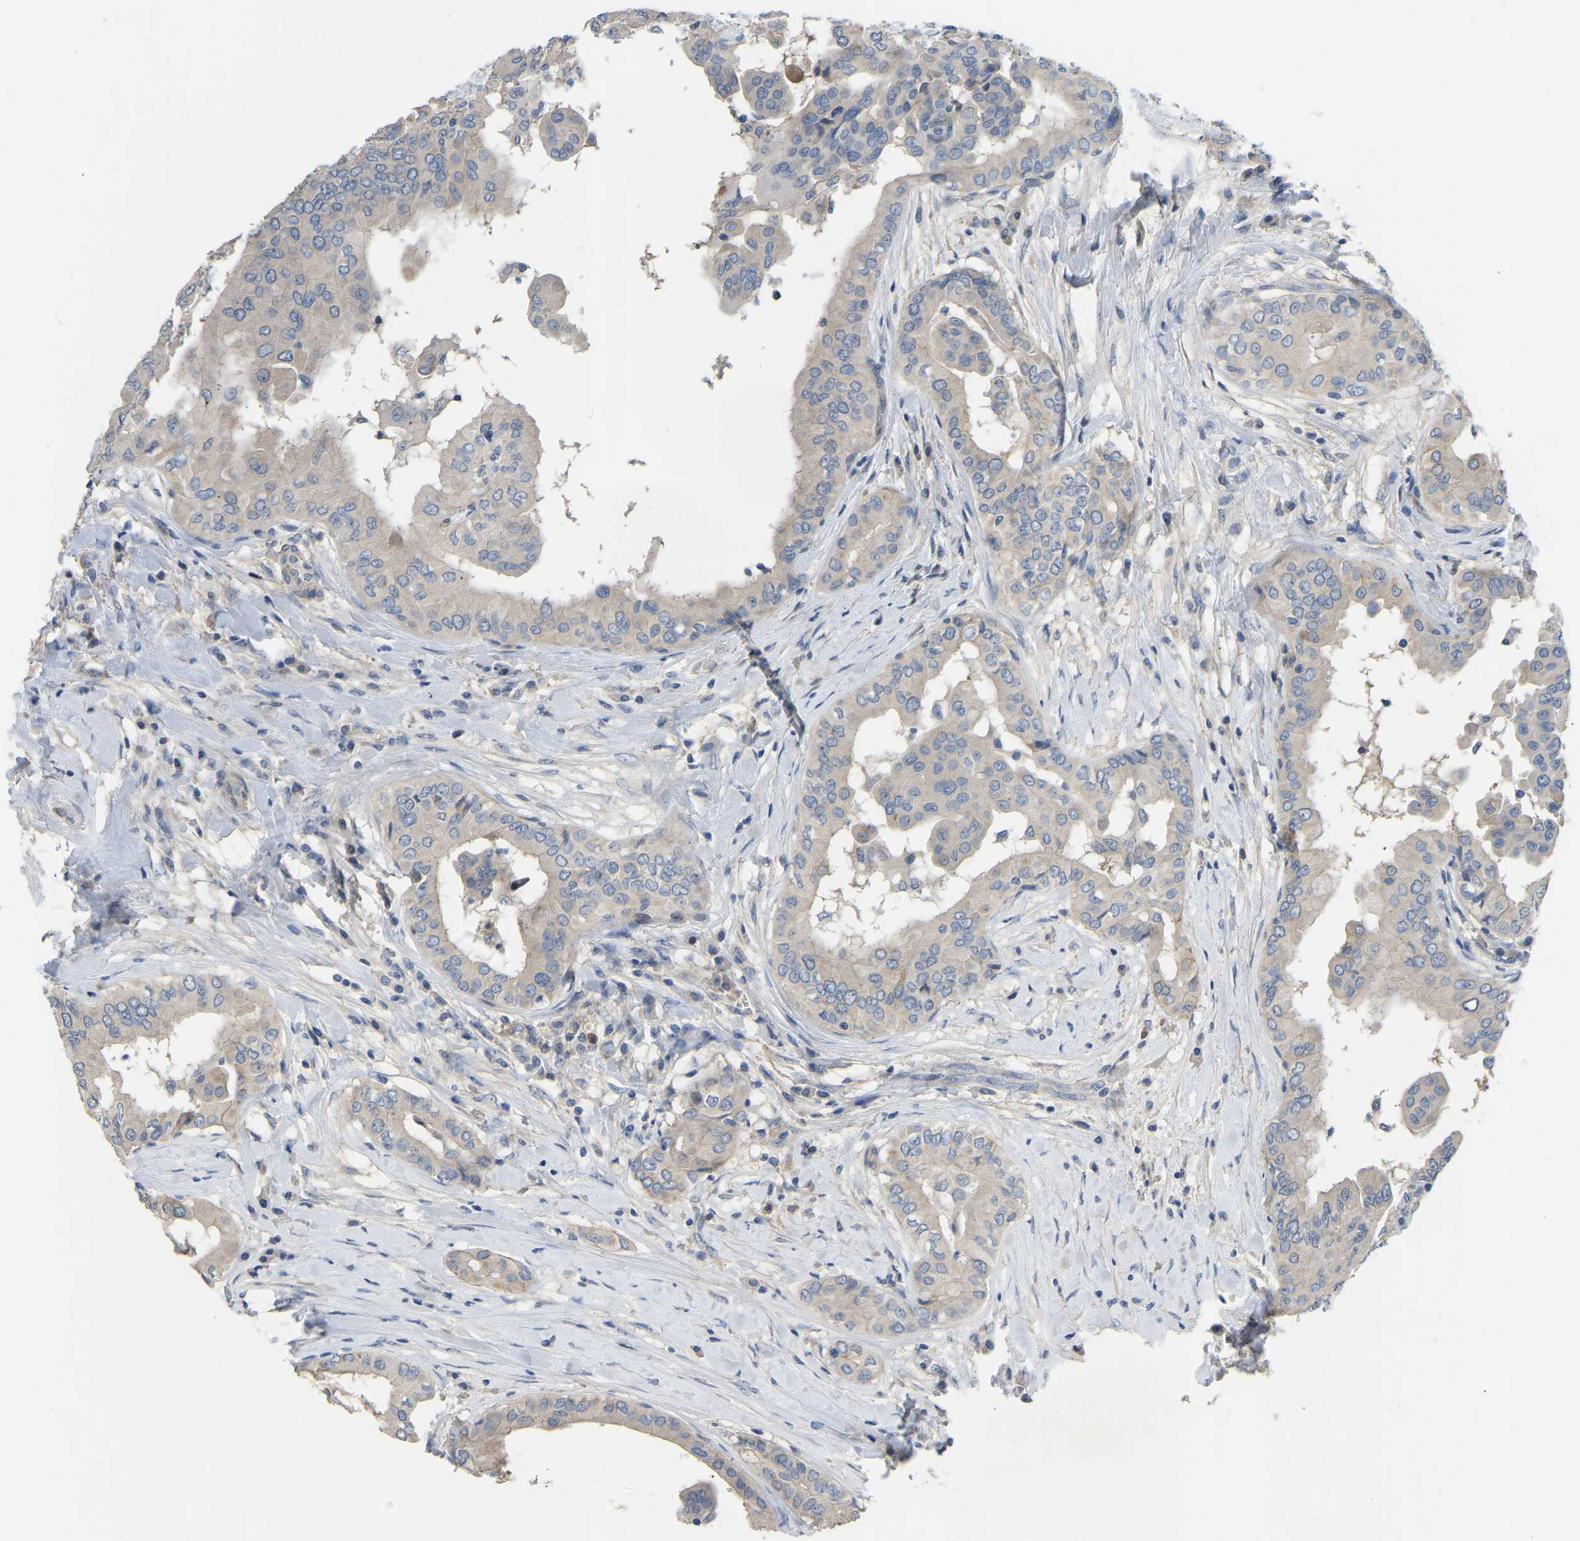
{"staining": {"intensity": "weak", "quantity": ">75%", "location": "cytoplasmic/membranous"}, "tissue": "thyroid cancer", "cell_type": "Tumor cells", "image_type": "cancer", "snomed": [{"axis": "morphology", "description": "Papillary adenocarcinoma, NOS"}, {"axis": "topography", "description": "Thyroid gland"}], "caption": "Human thyroid papillary adenocarcinoma stained for a protein (brown) demonstrates weak cytoplasmic/membranous positive expression in about >75% of tumor cells.", "gene": "HIGD2B", "patient": {"sex": "male", "age": 33}}